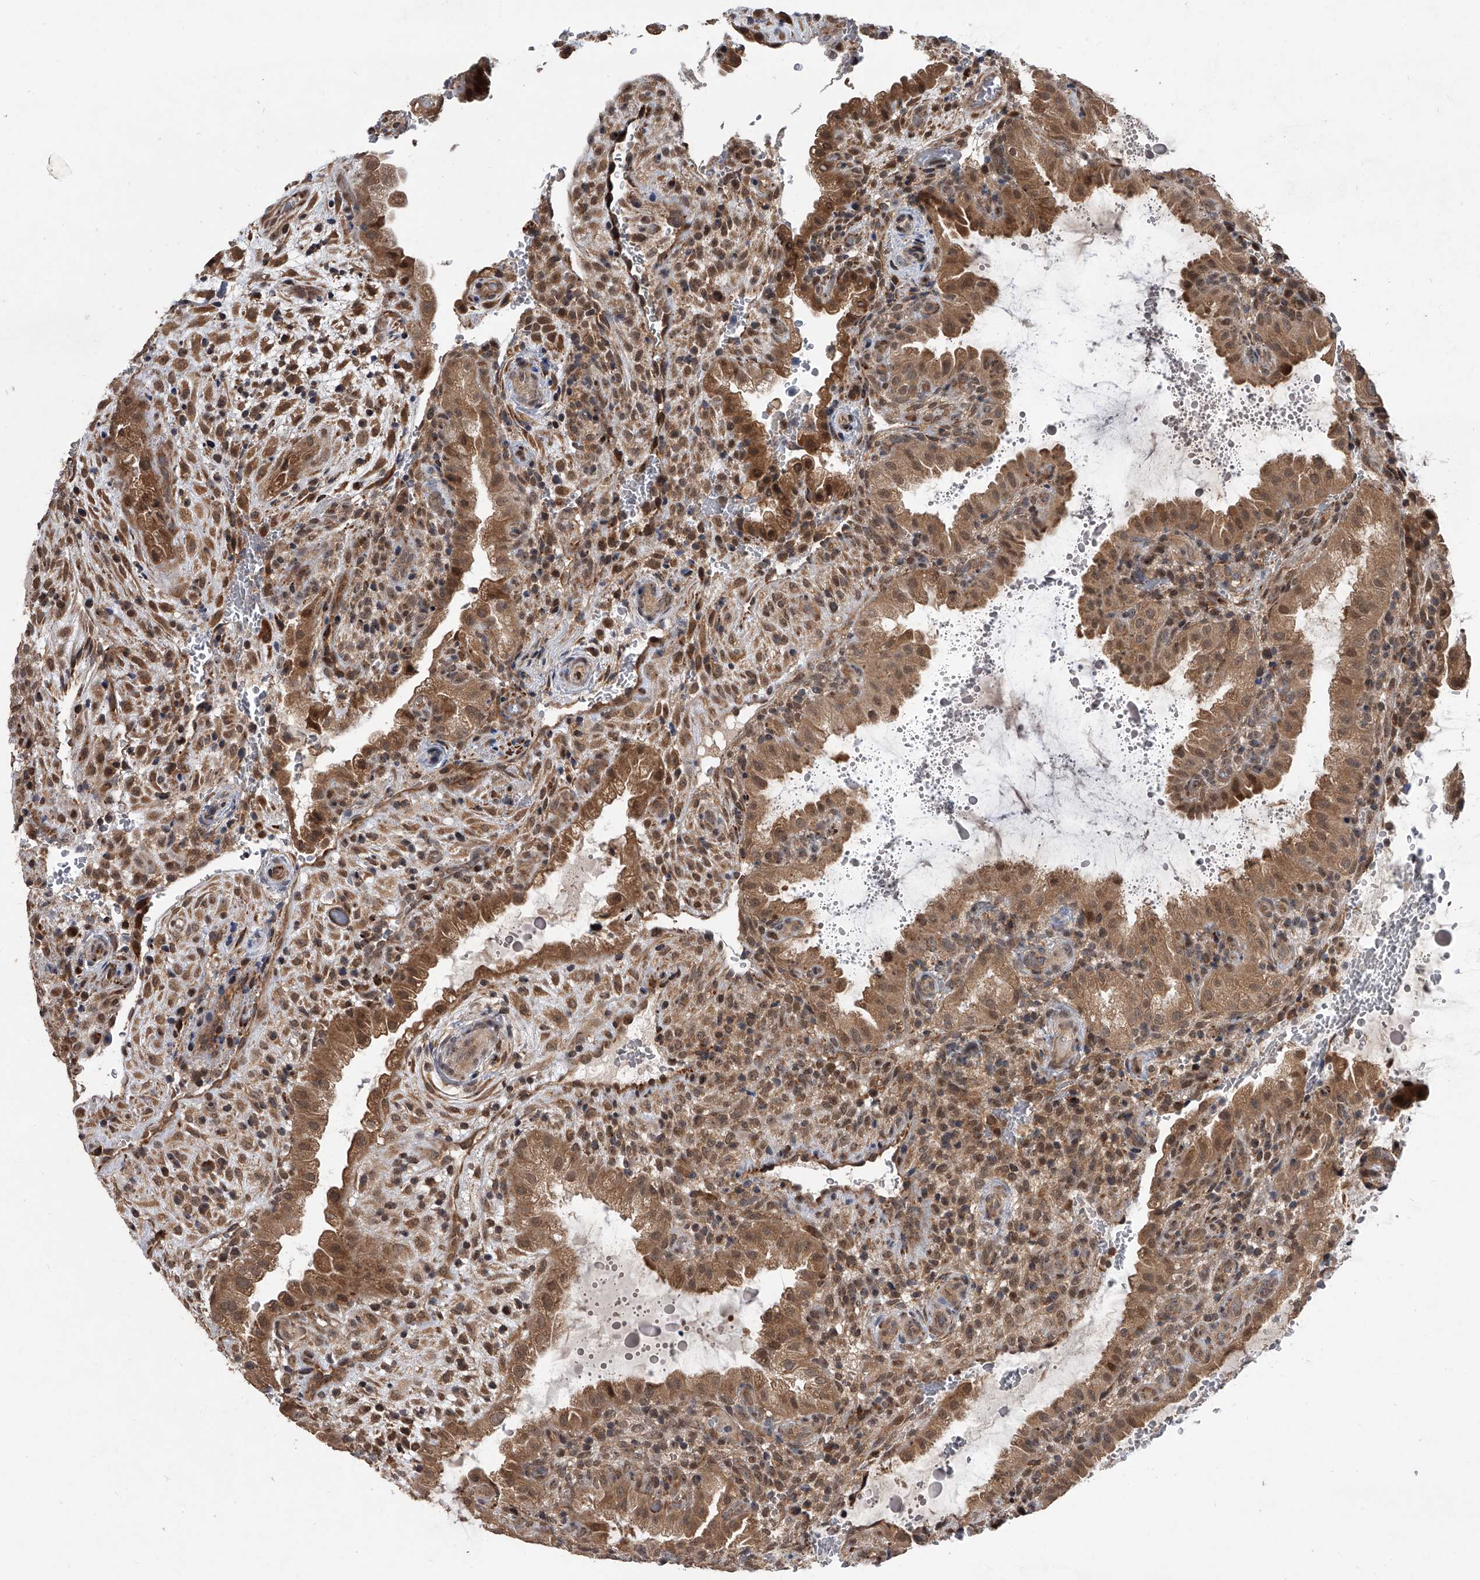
{"staining": {"intensity": "moderate", "quantity": ">75%", "location": "cytoplasmic/membranous"}, "tissue": "placenta", "cell_type": "Decidual cells", "image_type": "normal", "snomed": [{"axis": "morphology", "description": "Normal tissue, NOS"}, {"axis": "topography", "description": "Placenta"}], "caption": "Moderate cytoplasmic/membranous staining for a protein is seen in approximately >75% of decidual cells of benign placenta using immunohistochemistry (IHC).", "gene": "GEMIN8", "patient": {"sex": "female", "age": 35}}